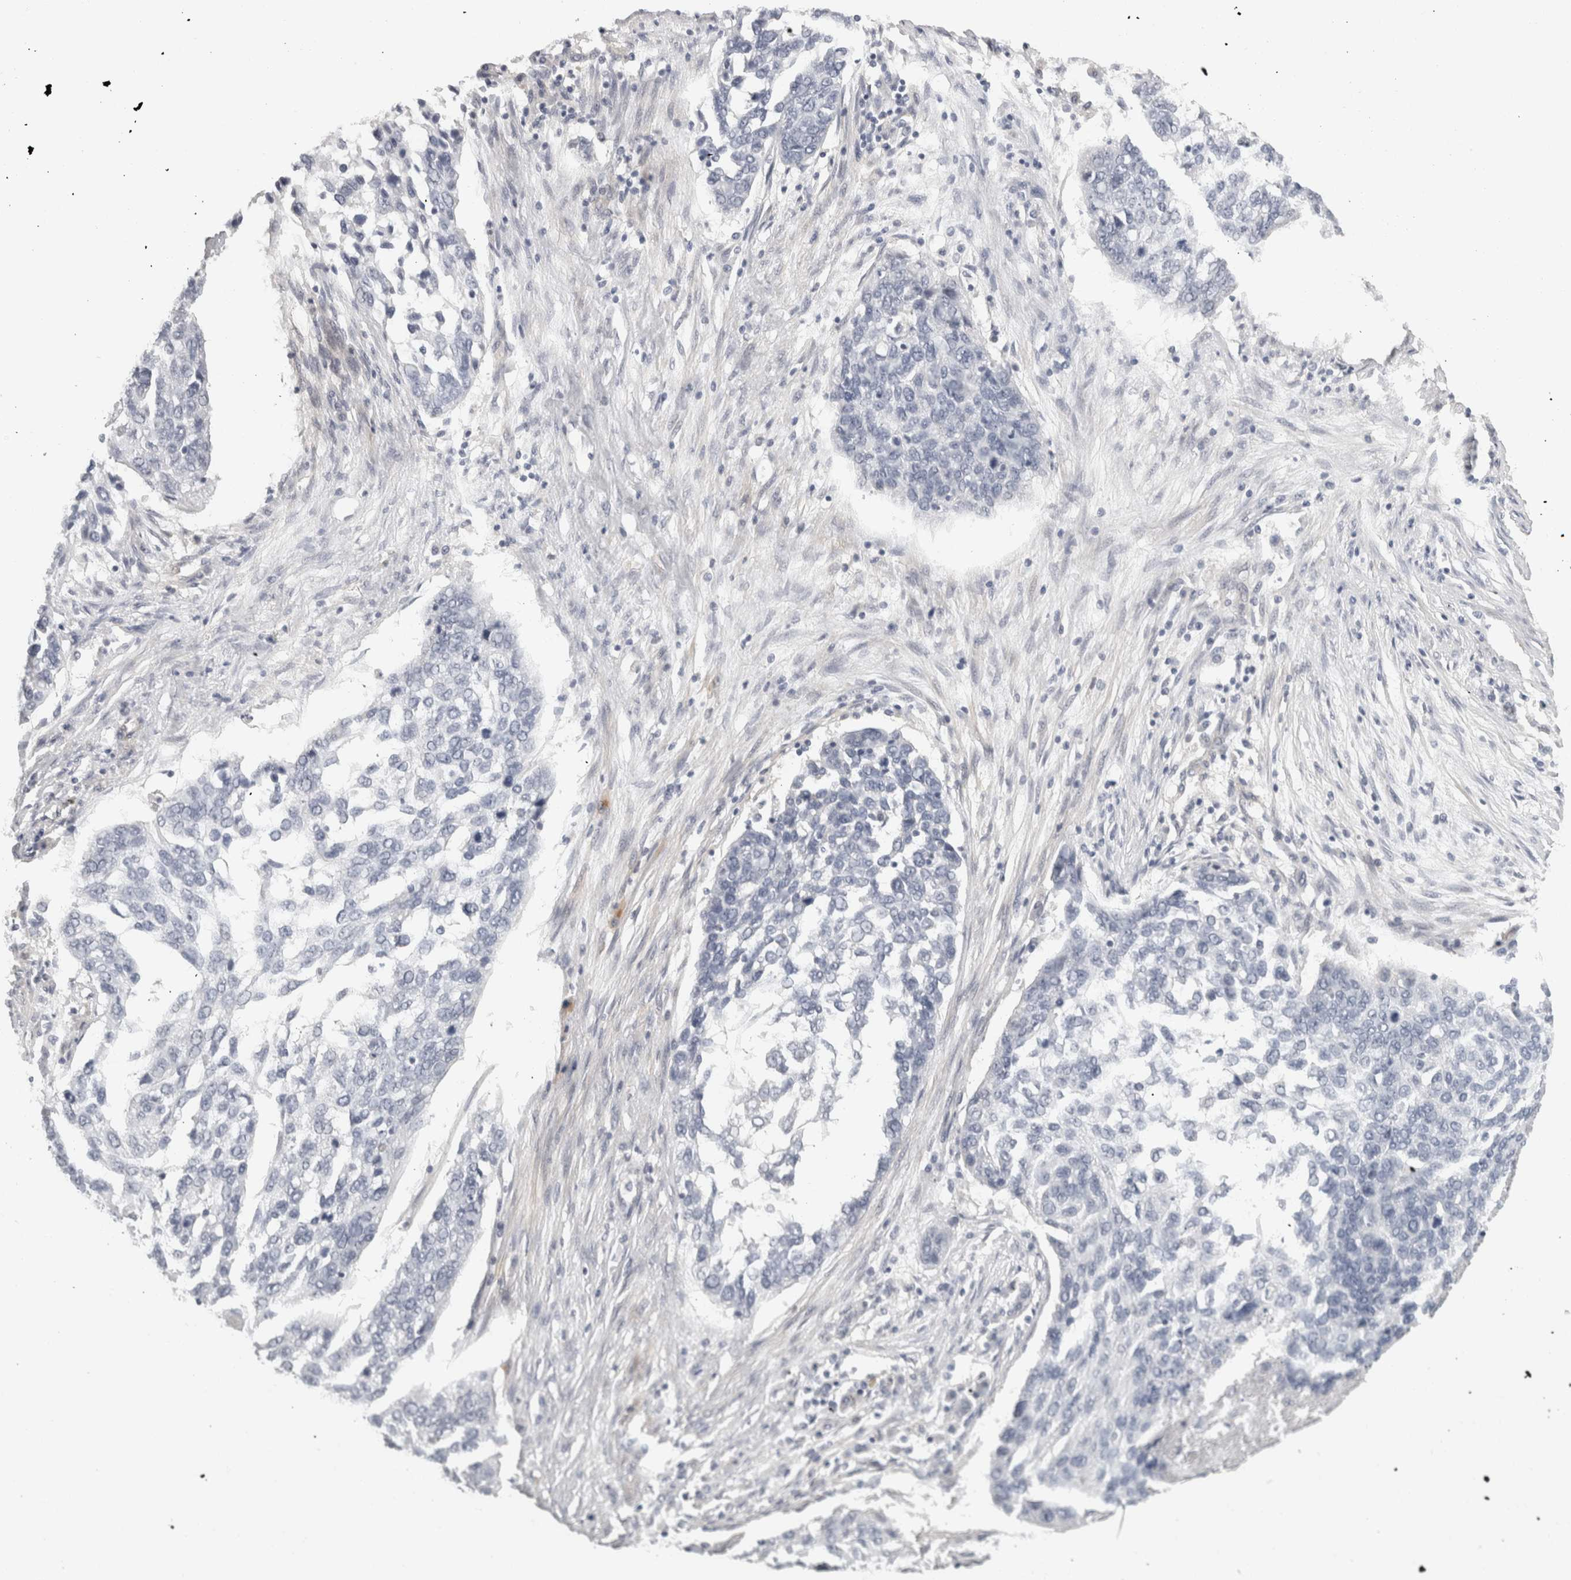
{"staining": {"intensity": "negative", "quantity": "none", "location": "none"}, "tissue": "lung cancer", "cell_type": "Tumor cells", "image_type": "cancer", "snomed": [{"axis": "morphology", "description": "Squamous cell carcinoma, NOS"}, {"axis": "topography", "description": "Lung"}], "caption": "Tumor cells show no significant protein positivity in lung cancer (squamous cell carcinoma). The staining was performed using DAB (3,3'-diaminobenzidine) to visualize the protein expression in brown, while the nuclei were stained in blue with hematoxylin (Magnification: 20x).", "gene": "FBLIM1", "patient": {"sex": "female", "age": 63}}